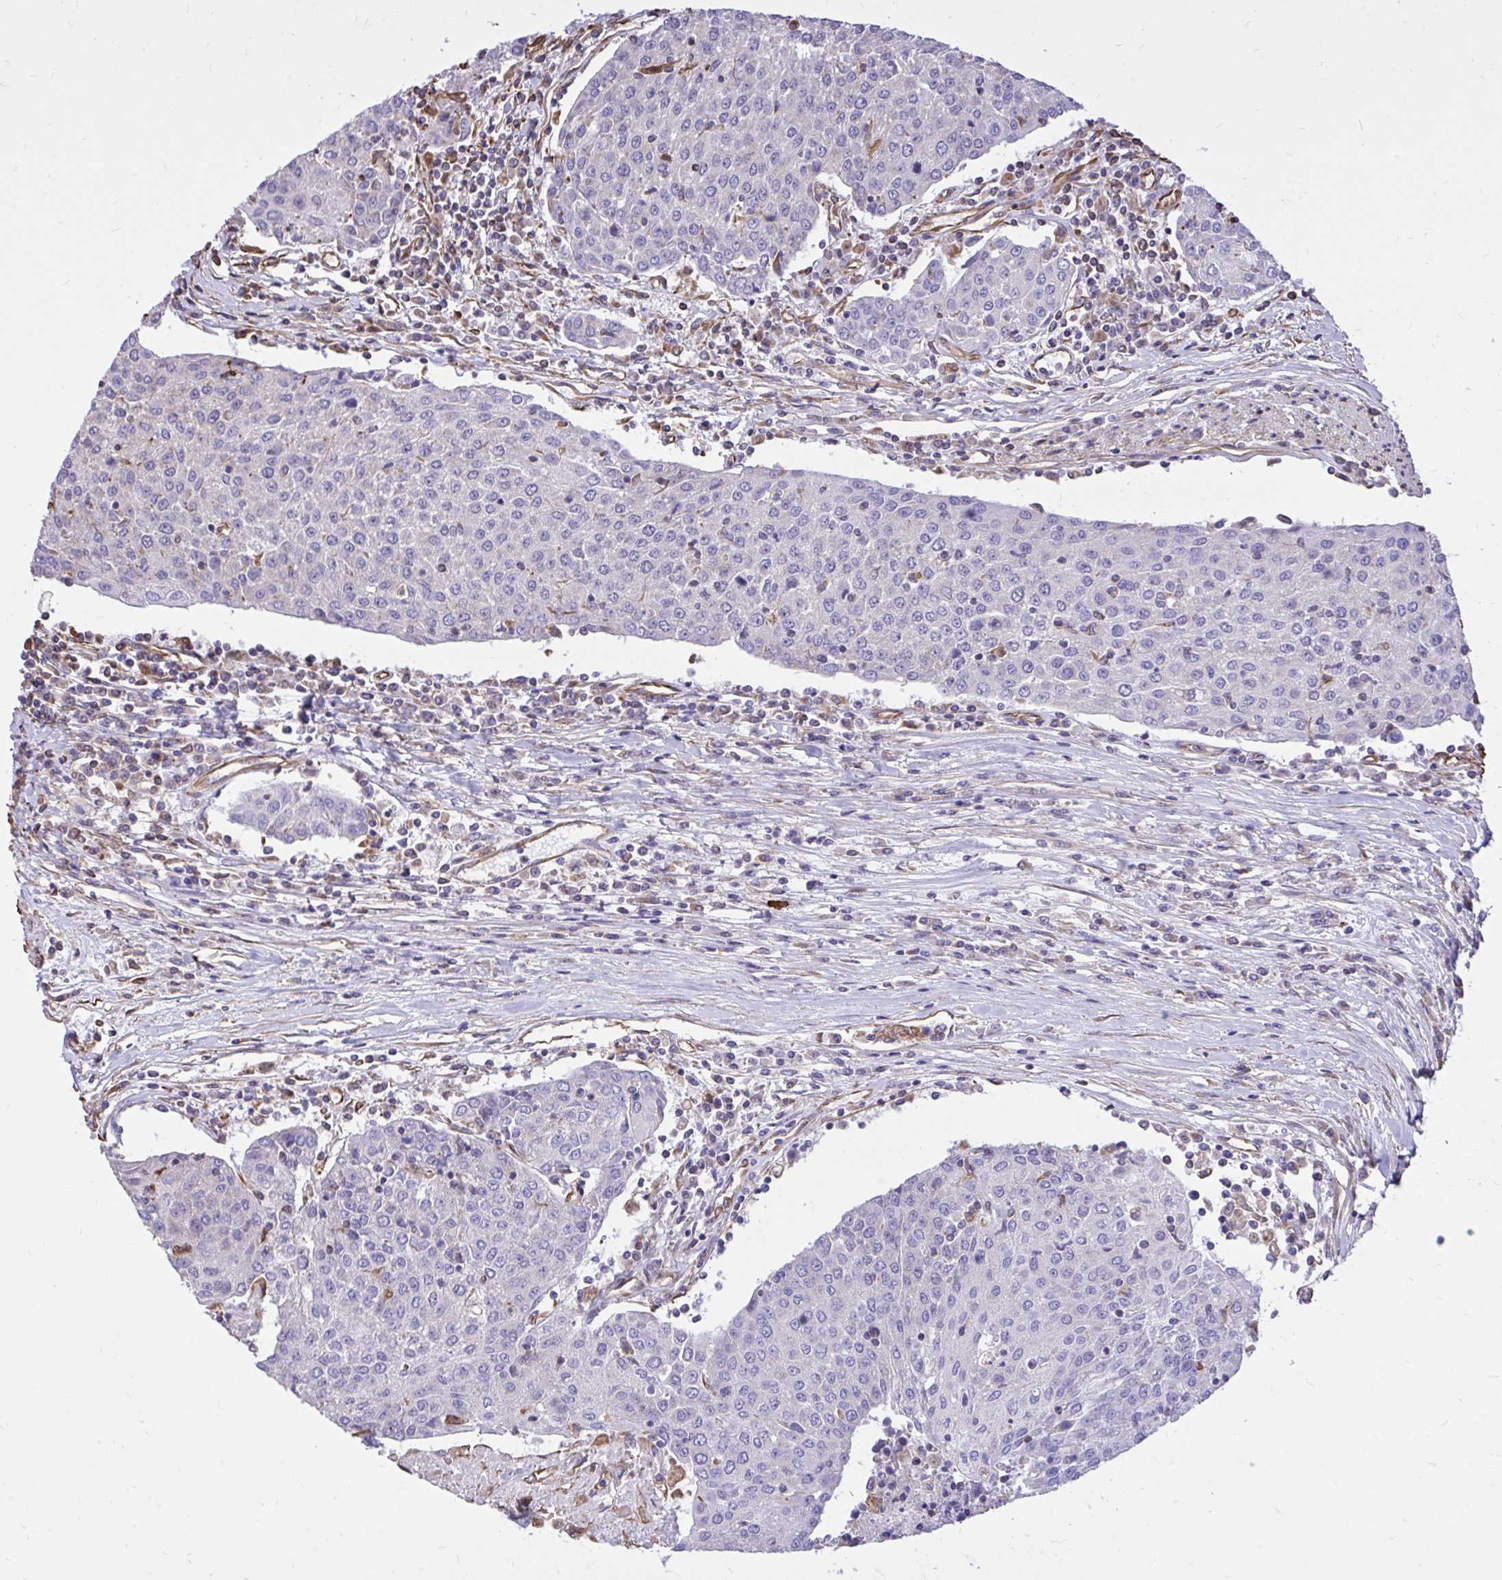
{"staining": {"intensity": "negative", "quantity": "none", "location": "none"}, "tissue": "urothelial cancer", "cell_type": "Tumor cells", "image_type": "cancer", "snomed": [{"axis": "morphology", "description": "Urothelial carcinoma, High grade"}, {"axis": "topography", "description": "Urinary bladder"}], "caption": "This histopathology image is of urothelial carcinoma (high-grade) stained with immunohistochemistry to label a protein in brown with the nuclei are counter-stained blue. There is no expression in tumor cells. The staining was performed using DAB to visualize the protein expression in brown, while the nuclei were stained in blue with hematoxylin (Magnification: 20x).", "gene": "RNF103", "patient": {"sex": "female", "age": 85}}